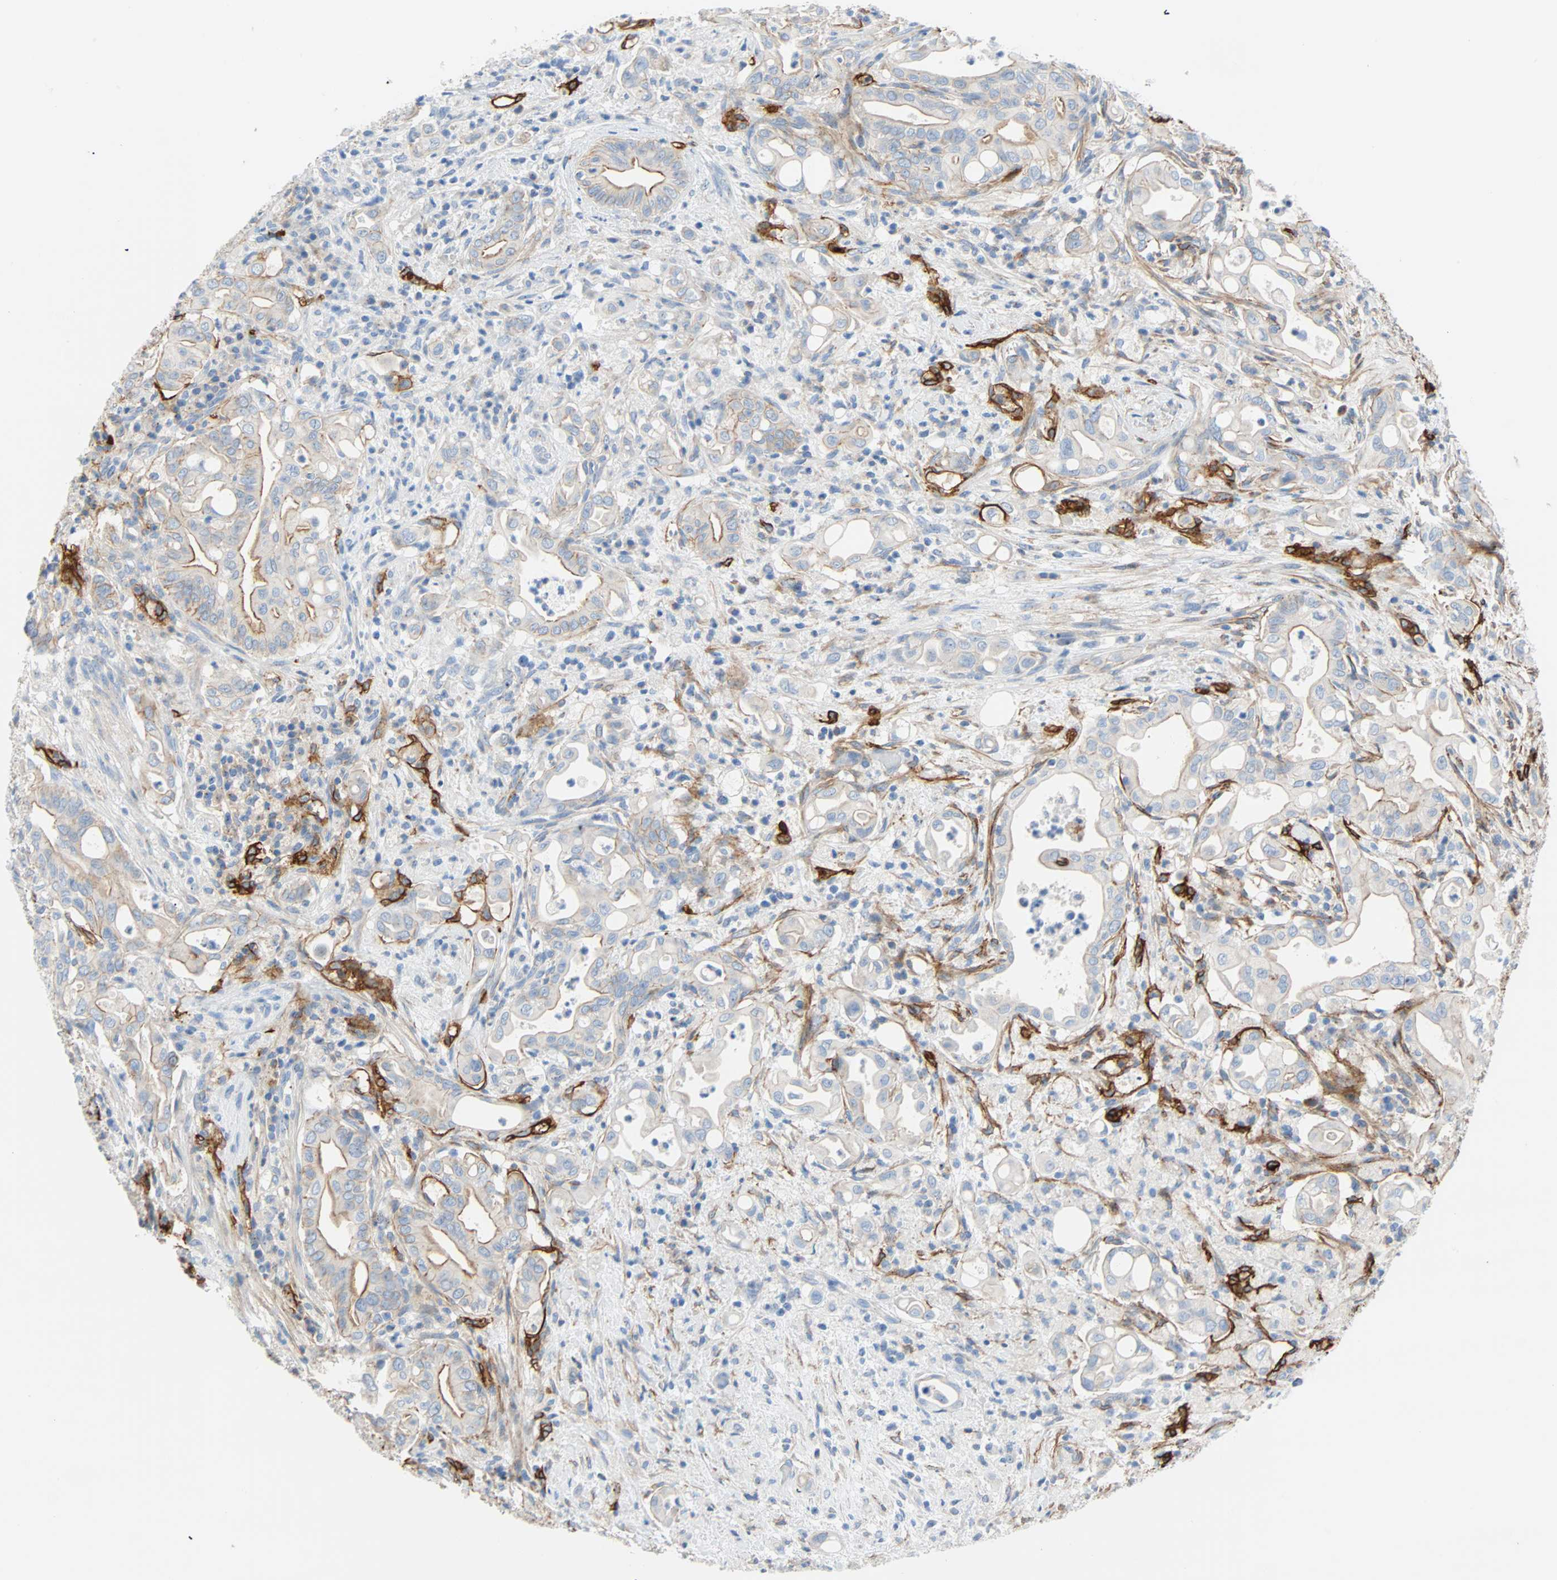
{"staining": {"intensity": "moderate", "quantity": "<25%", "location": "cytoplasmic/membranous"}, "tissue": "liver cancer", "cell_type": "Tumor cells", "image_type": "cancer", "snomed": [{"axis": "morphology", "description": "Cholangiocarcinoma"}, {"axis": "topography", "description": "Liver"}], "caption": "Liver cancer (cholangiocarcinoma) was stained to show a protein in brown. There is low levels of moderate cytoplasmic/membranous positivity in about <25% of tumor cells.", "gene": "PDPN", "patient": {"sex": "female", "age": 68}}